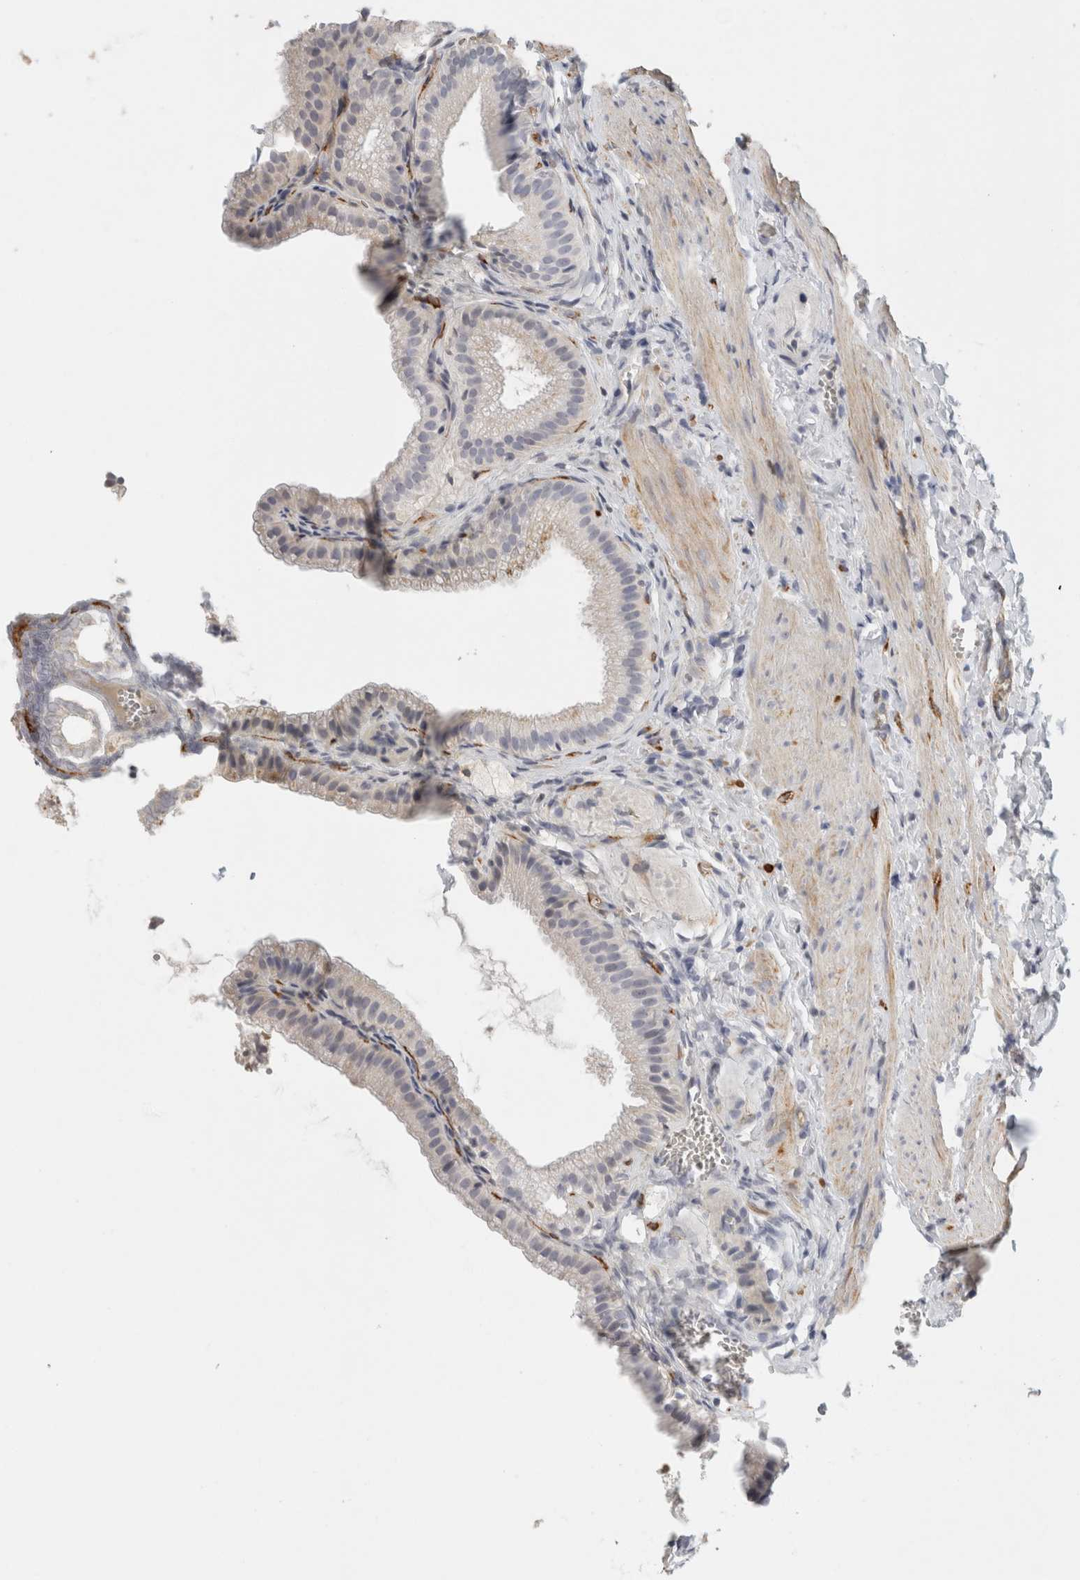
{"staining": {"intensity": "negative", "quantity": "none", "location": "none"}, "tissue": "gallbladder", "cell_type": "Glandular cells", "image_type": "normal", "snomed": [{"axis": "morphology", "description": "Normal tissue, NOS"}, {"axis": "topography", "description": "Gallbladder"}], "caption": "Glandular cells are negative for protein expression in benign human gallbladder. (DAB immunohistochemistry (IHC) with hematoxylin counter stain).", "gene": "CD36", "patient": {"sex": "male", "age": 38}}